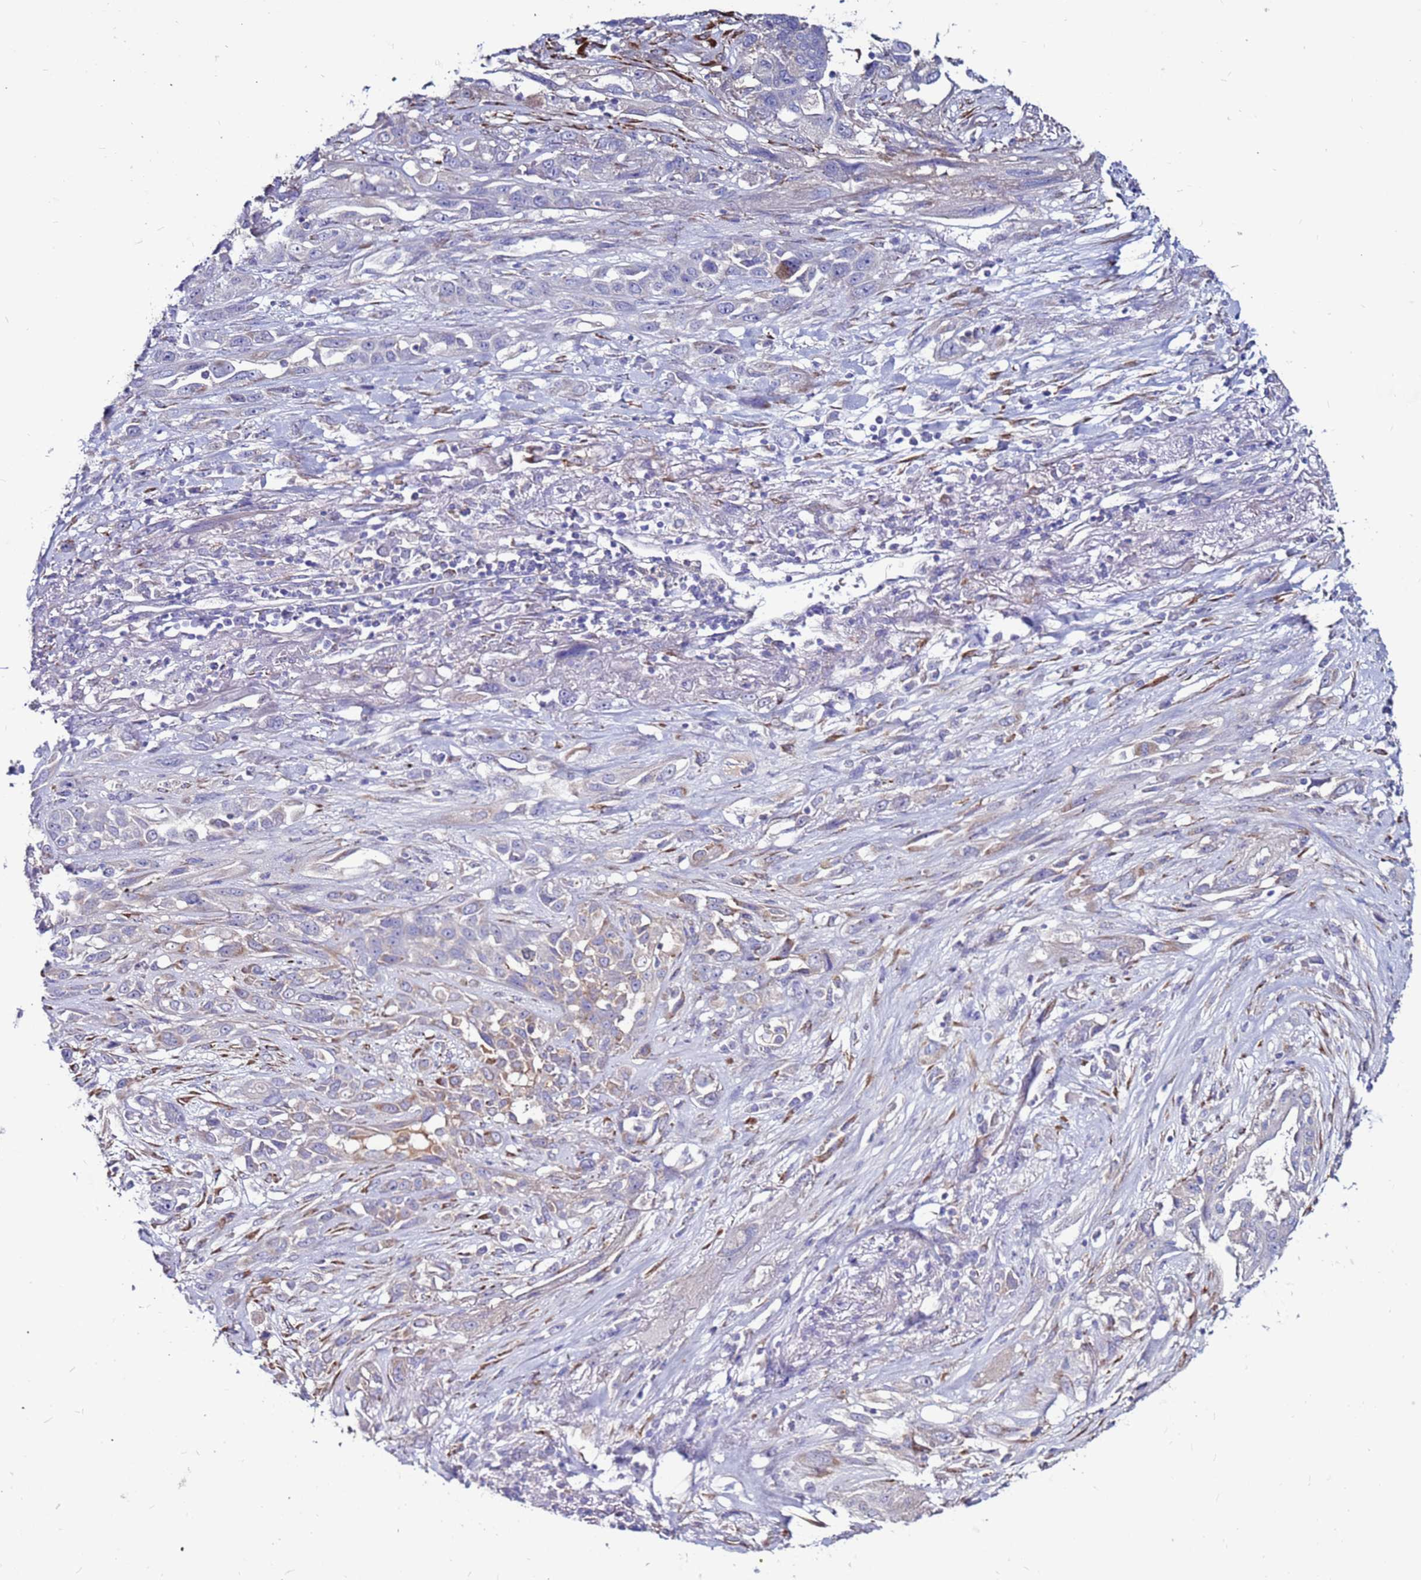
{"staining": {"intensity": "moderate", "quantity": "<25%", "location": "cytoplasmic/membranous"}, "tissue": "lung cancer", "cell_type": "Tumor cells", "image_type": "cancer", "snomed": [{"axis": "morphology", "description": "Squamous cell carcinoma, NOS"}, {"axis": "topography", "description": "Lung"}], "caption": "An IHC histopathology image of tumor tissue is shown. Protein staining in brown labels moderate cytoplasmic/membranous positivity in lung cancer within tumor cells. The protein is stained brown, and the nuclei are stained in blue (DAB (3,3'-diaminobenzidine) IHC with brightfield microscopy, high magnification).", "gene": "SLC44A3", "patient": {"sex": "female", "age": 70}}